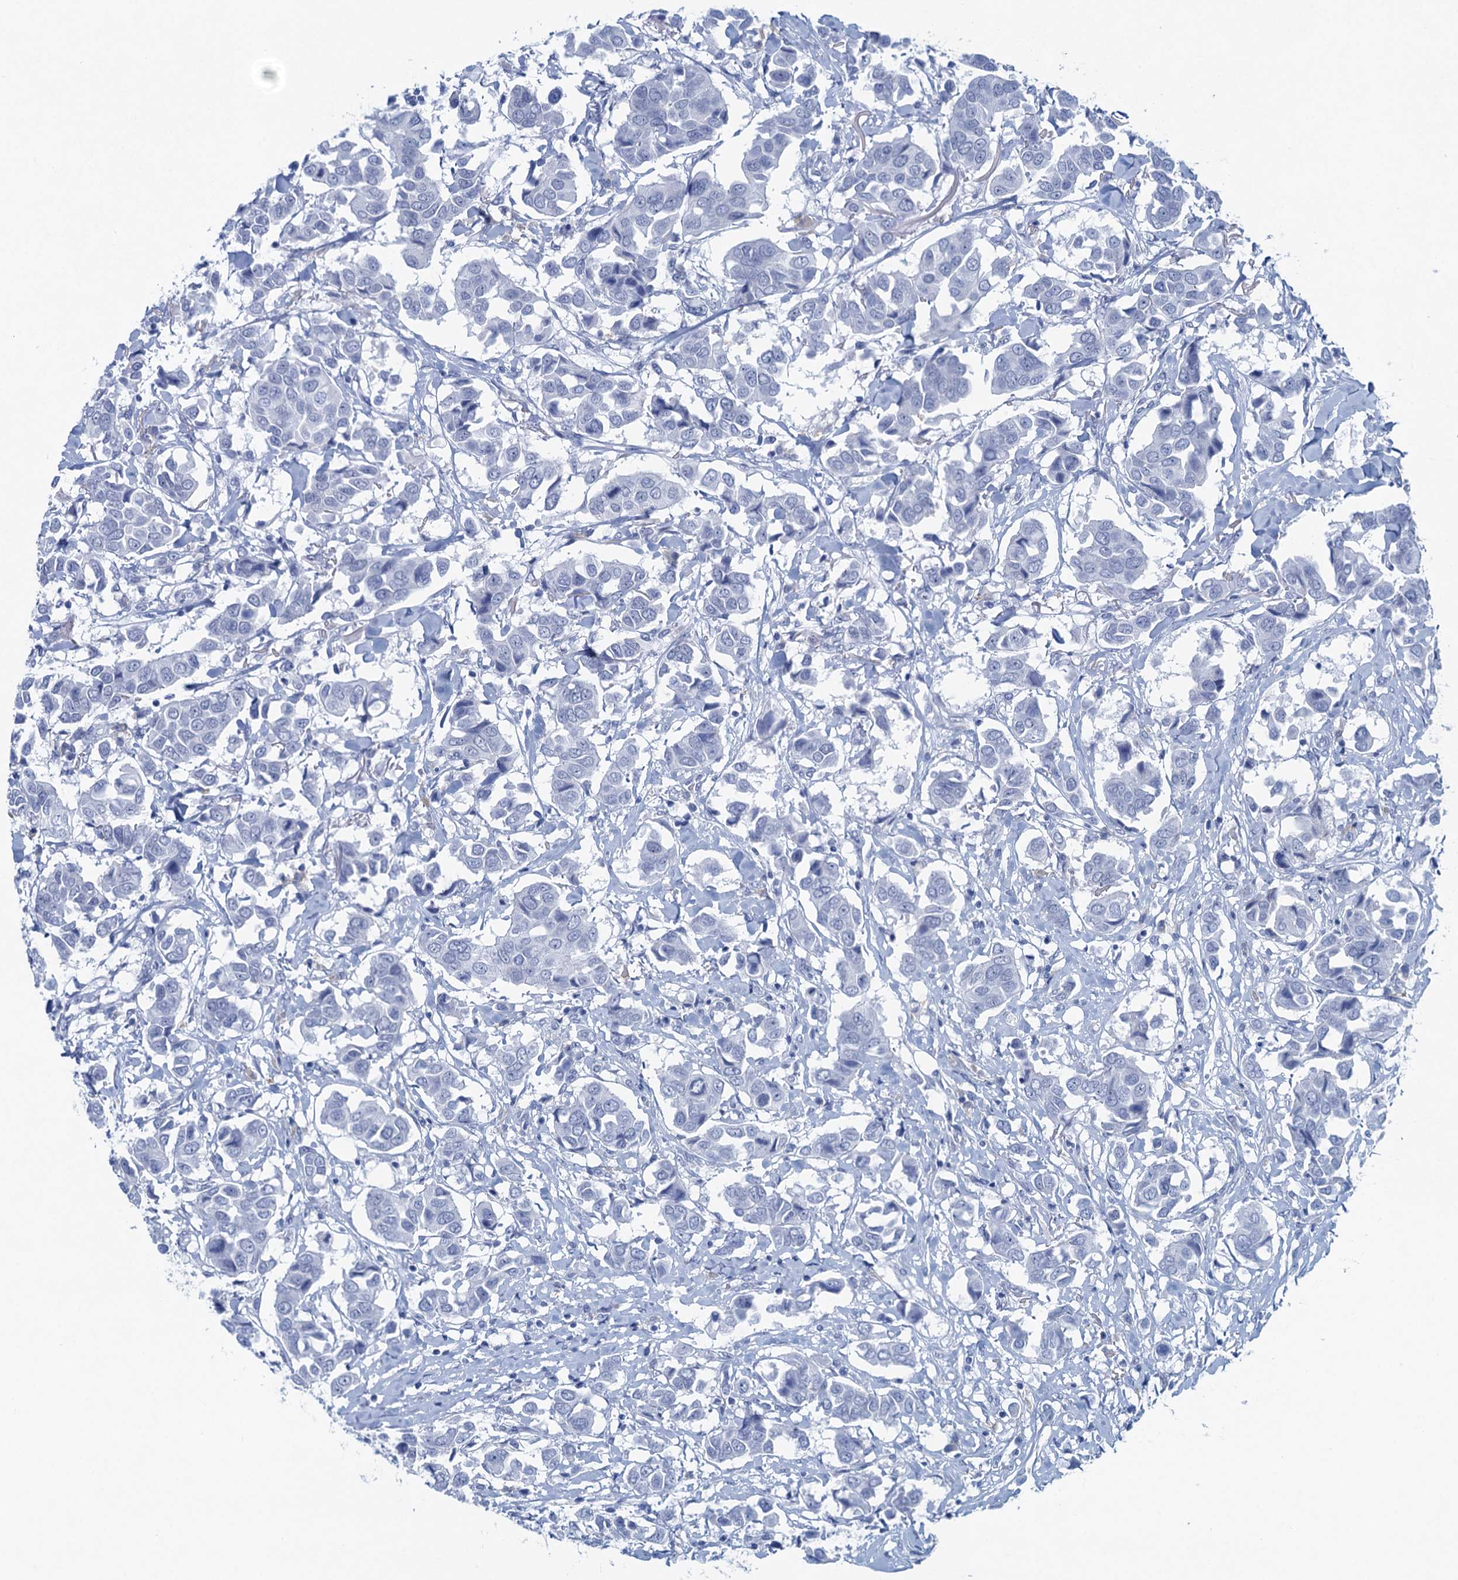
{"staining": {"intensity": "negative", "quantity": "none", "location": "none"}, "tissue": "breast cancer", "cell_type": "Tumor cells", "image_type": "cancer", "snomed": [{"axis": "morphology", "description": "Duct carcinoma"}, {"axis": "topography", "description": "Breast"}], "caption": "IHC photomicrograph of neoplastic tissue: intraductal carcinoma (breast) stained with DAB exhibits no significant protein staining in tumor cells.", "gene": "HAPSTR1", "patient": {"sex": "female", "age": 80}}